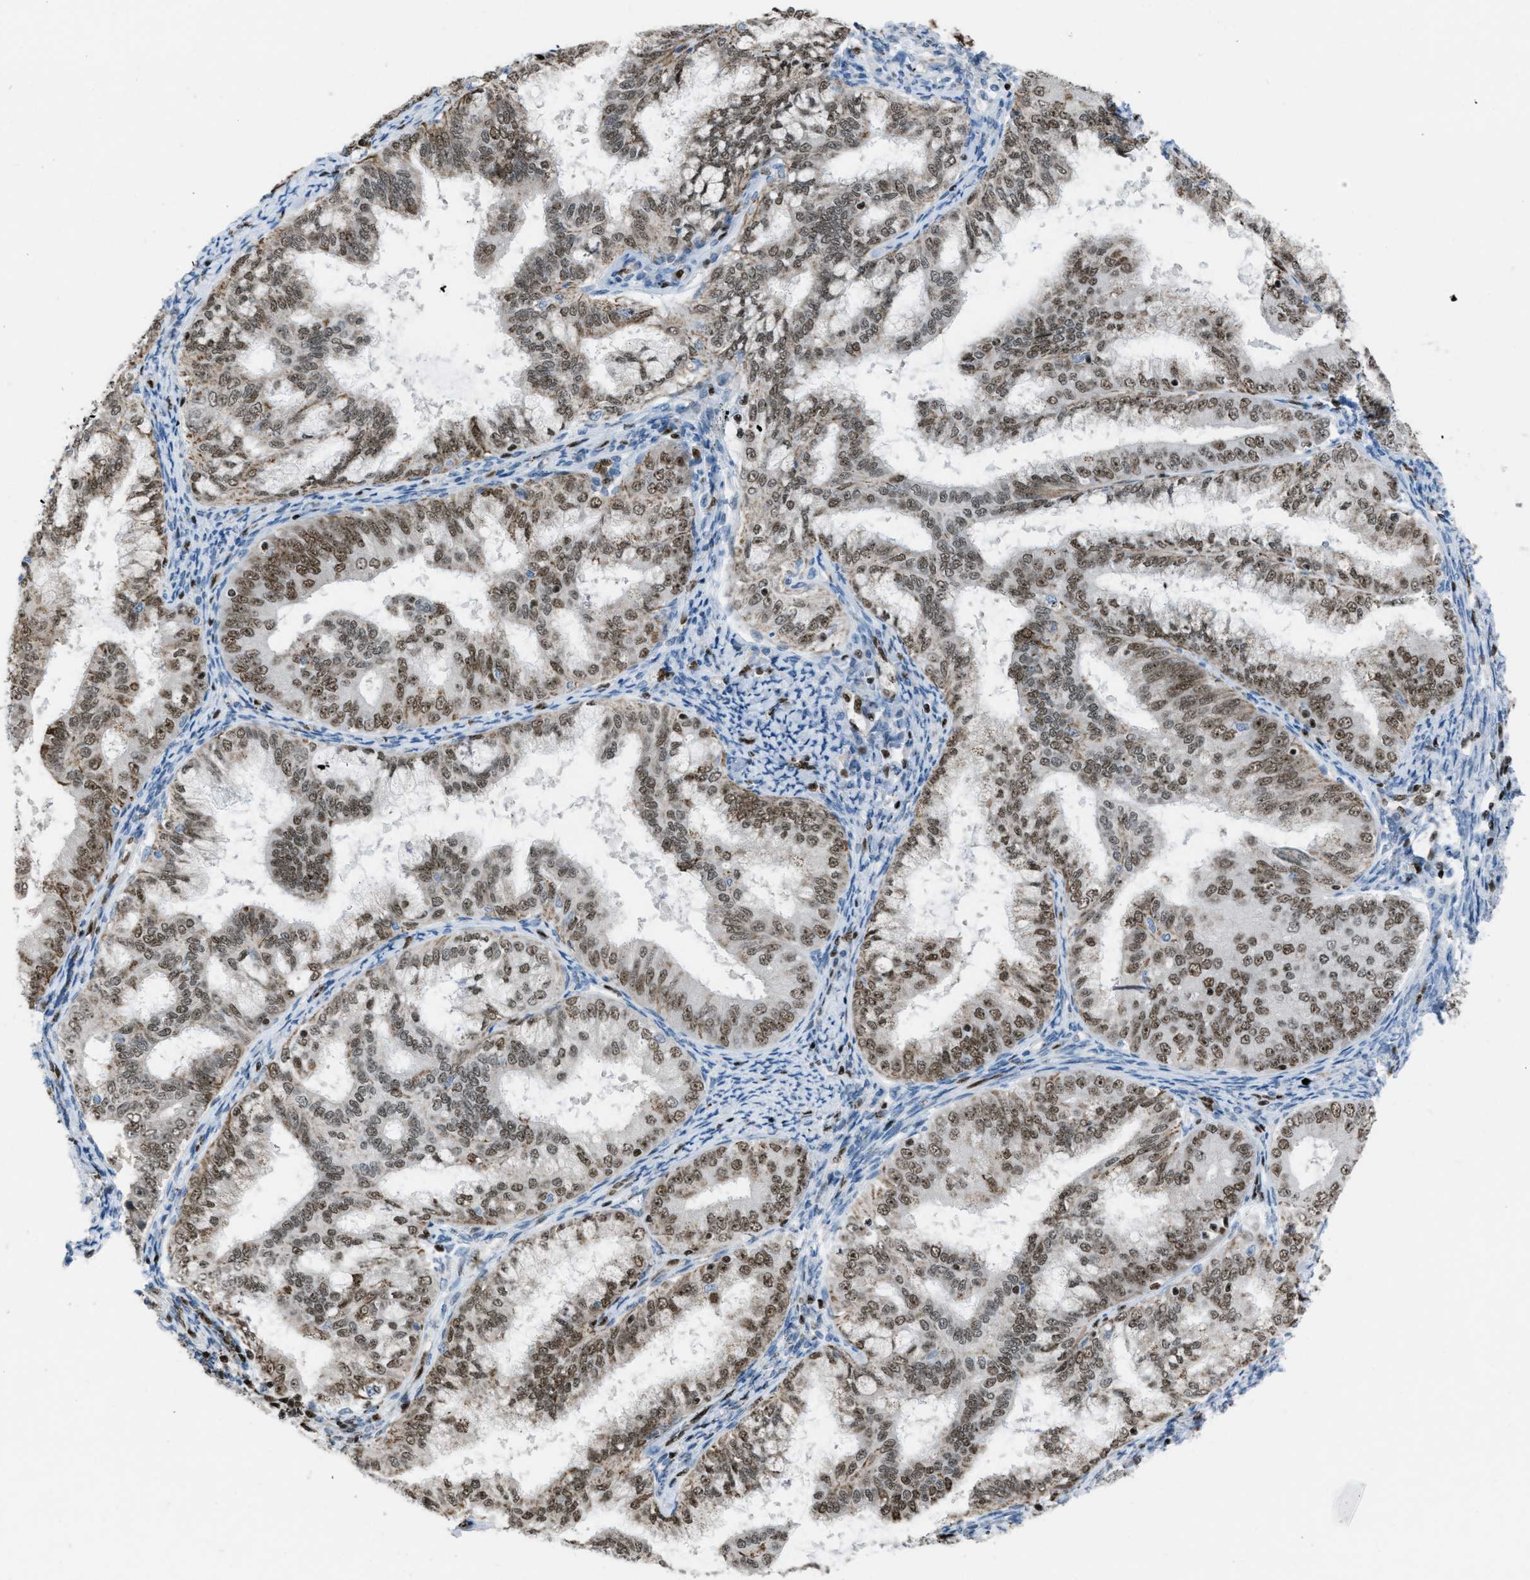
{"staining": {"intensity": "moderate", "quantity": ">75%", "location": "nuclear"}, "tissue": "endometrial cancer", "cell_type": "Tumor cells", "image_type": "cancer", "snomed": [{"axis": "morphology", "description": "Adenocarcinoma, NOS"}, {"axis": "topography", "description": "Endometrium"}], "caption": "Immunohistochemistry (DAB) staining of adenocarcinoma (endometrial) reveals moderate nuclear protein positivity in about >75% of tumor cells. (DAB = brown stain, brightfield microscopy at high magnification).", "gene": "SLFN5", "patient": {"sex": "female", "age": 63}}